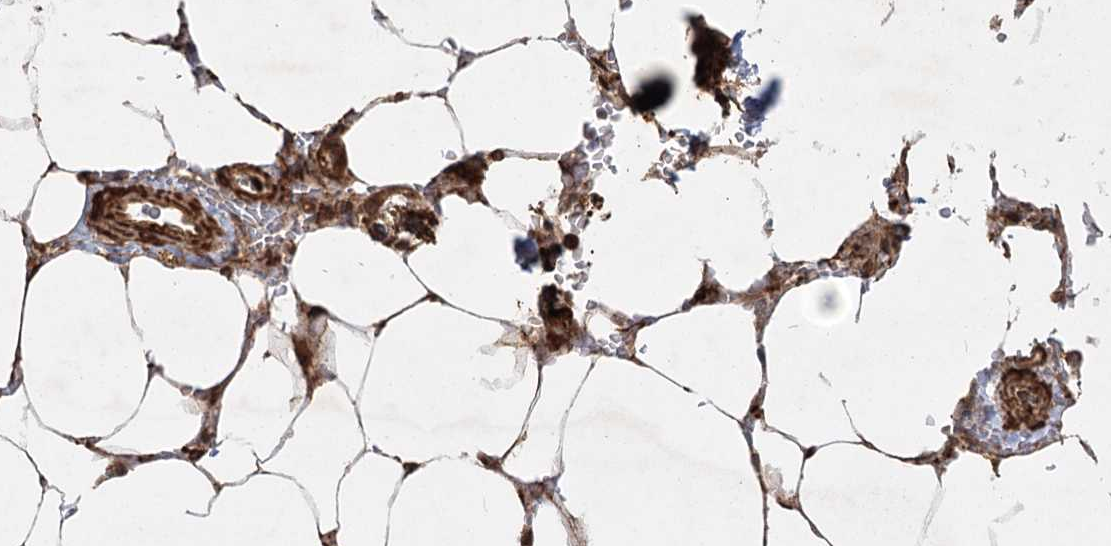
{"staining": {"intensity": "strong", "quantity": ">75%", "location": "cytoplasmic/membranous"}, "tissue": "bone marrow", "cell_type": "Hematopoietic cells", "image_type": "normal", "snomed": [{"axis": "morphology", "description": "Normal tissue, NOS"}, {"axis": "topography", "description": "Bone marrow"}], "caption": "DAB immunohistochemical staining of normal human bone marrow demonstrates strong cytoplasmic/membranous protein expression in approximately >75% of hematopoietic cells. The protein of interest is stained brown, and the nuclei are stained in blue (DAB IHC with brightfield microscopy, high magnification).", "gene": "MDFIC", "patient": {"sex": "male", "age": 70}}